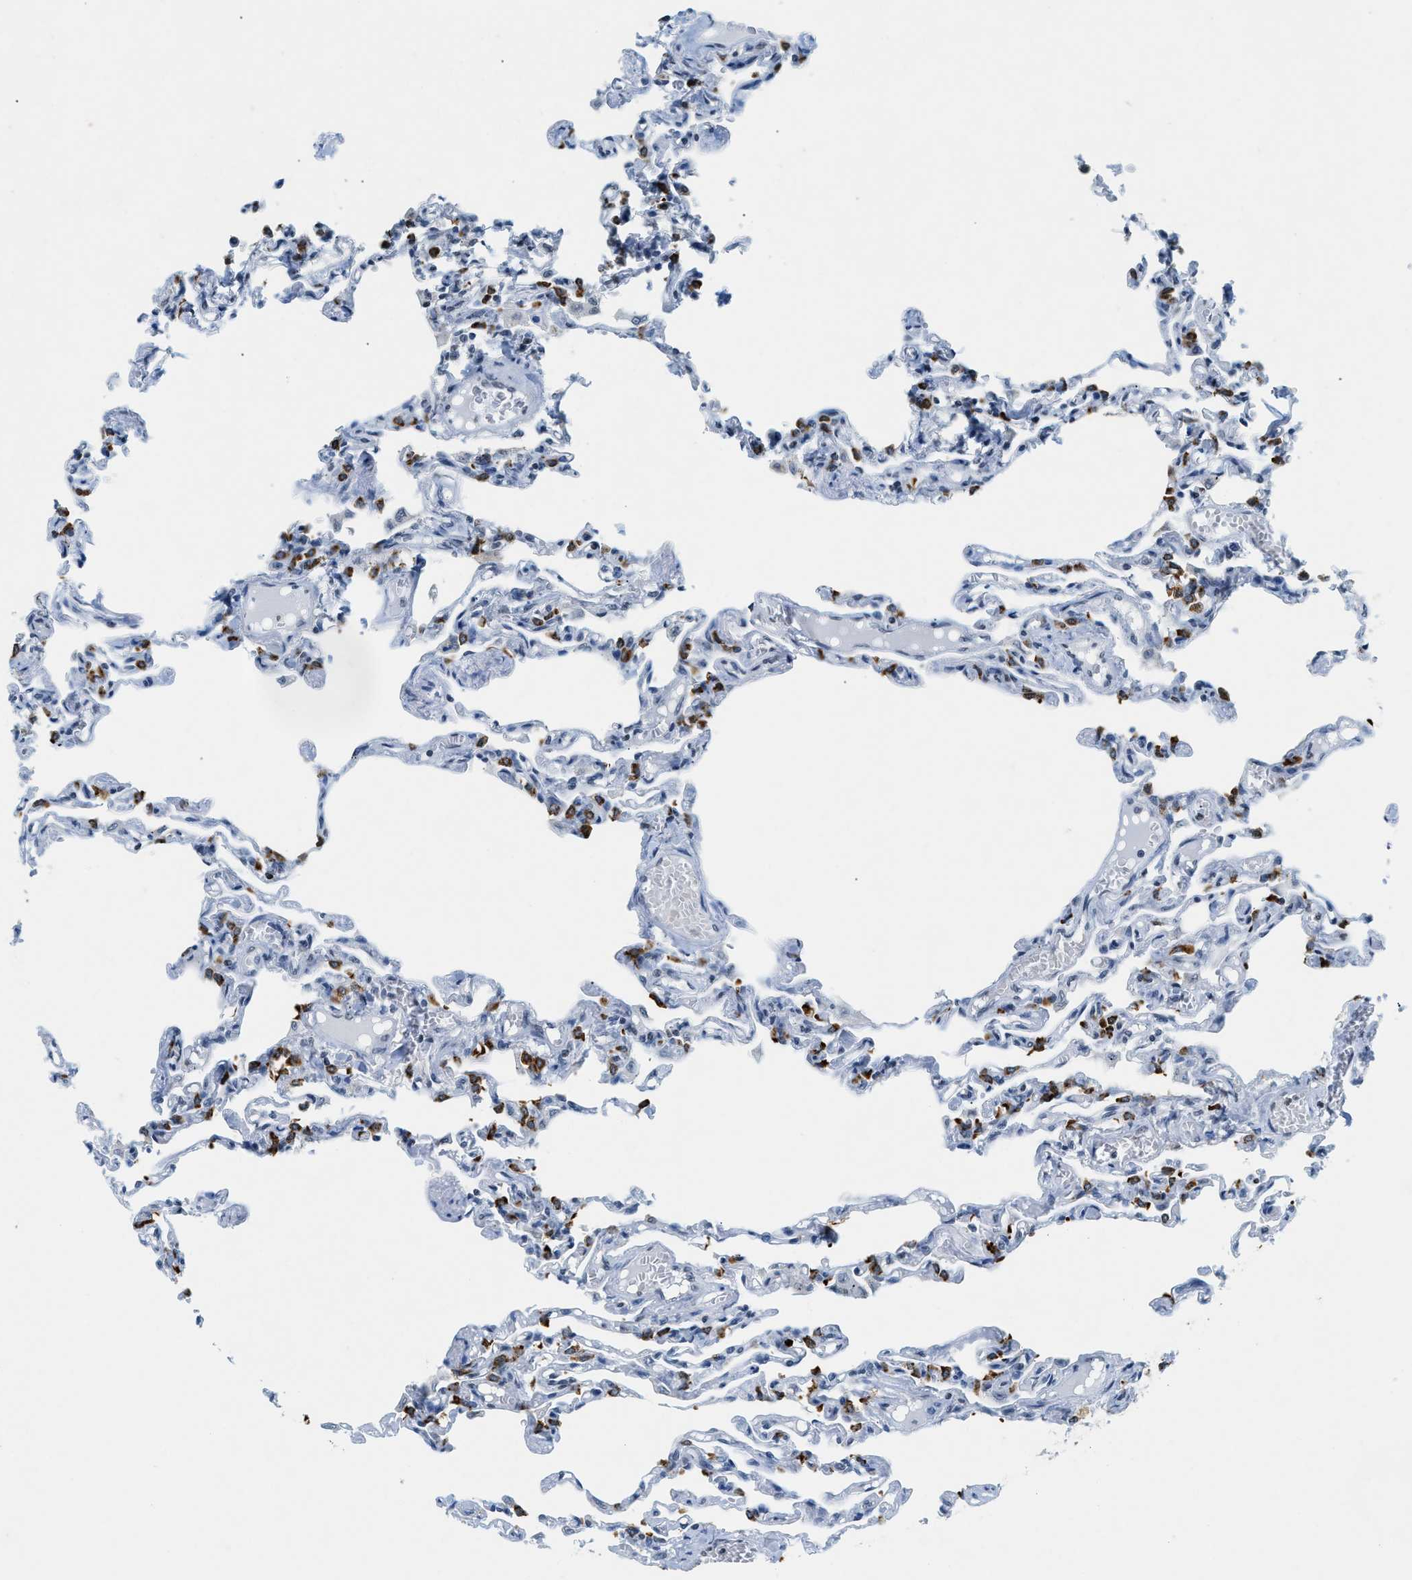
{"staining": {"intensity": "strong", "quantity": "<25%", "location": "cytoplasmic/membranous"}, "tissue": "lung", "cell_type": "Alveolar cells", "image_type": "normal", "snomed": [{"axis": "morphology", "description": "Normal tissue, NOS"}, {"axis": "topography", "description": "Lung"}], "caption": "This photomicrograph demonstrates immunohistochemistry (IHC) staining of unremarkable human lung, with medium strong cytoplasmic/membranous positivity in approximately <25% of alveolar cells.", "gene": "UVRAG", "patient": {"sex": "male", "age": 21}}